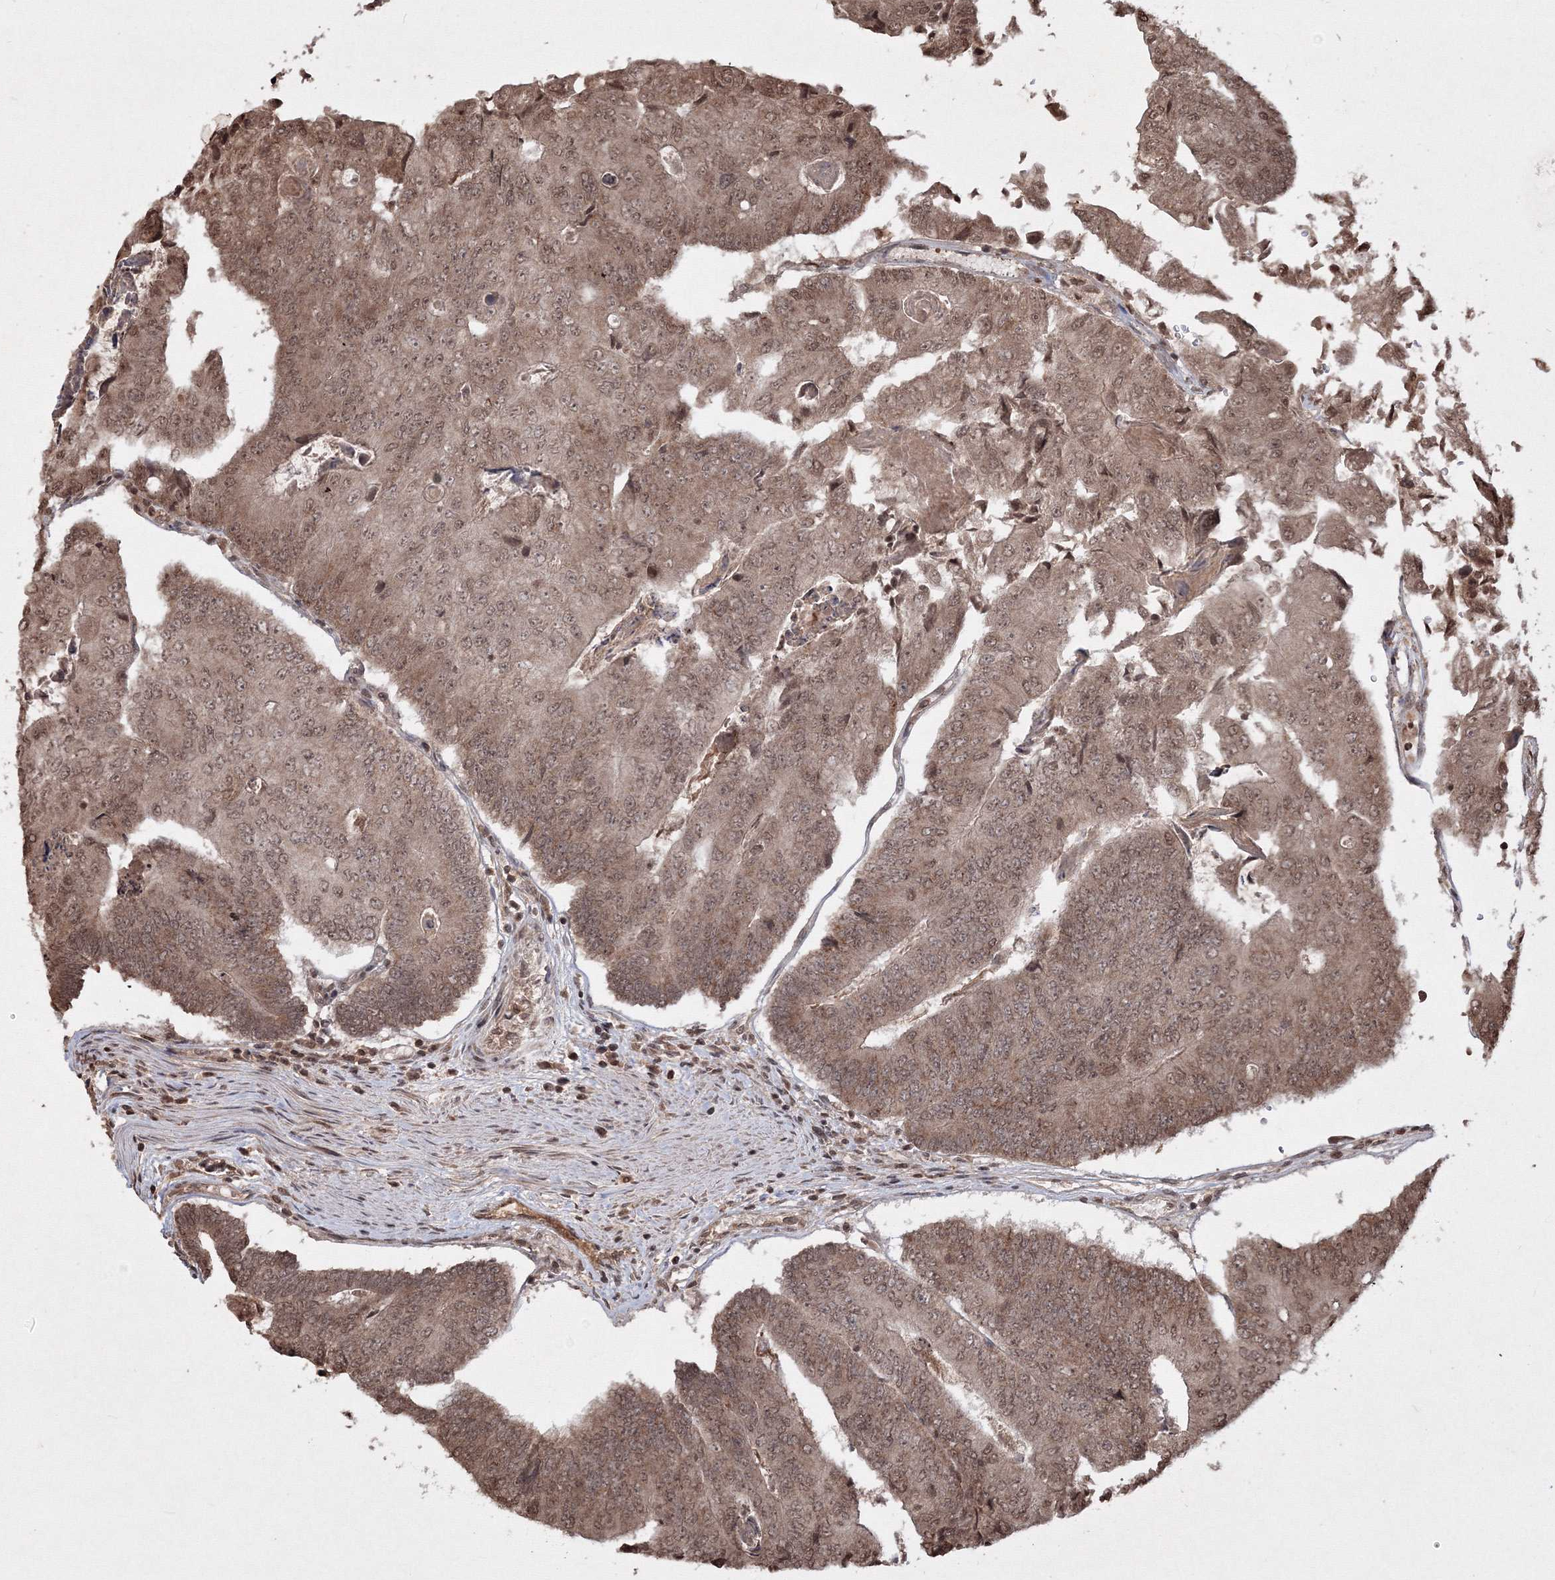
{"staining": {"intensity": "moderate", "quantity": ">75%", "location": "cytoplasmic/membranous,nuclear"}, "tissue": "colorectal cancer", "cell_type": "Tumor cells", "image_type": "cancer", "snomed": [{"axis": "morphology", "description": "Adenocarcinoma, NOS"}, {"axis": "topography", "description": "Colon"}], "caption": "Colorectal cancer (adenocarcinoma) stained with a protein marker reveals moderate staining in tumor cells.", "gene": "PEX13", "patient": {"sex": "female", "age": 67}}